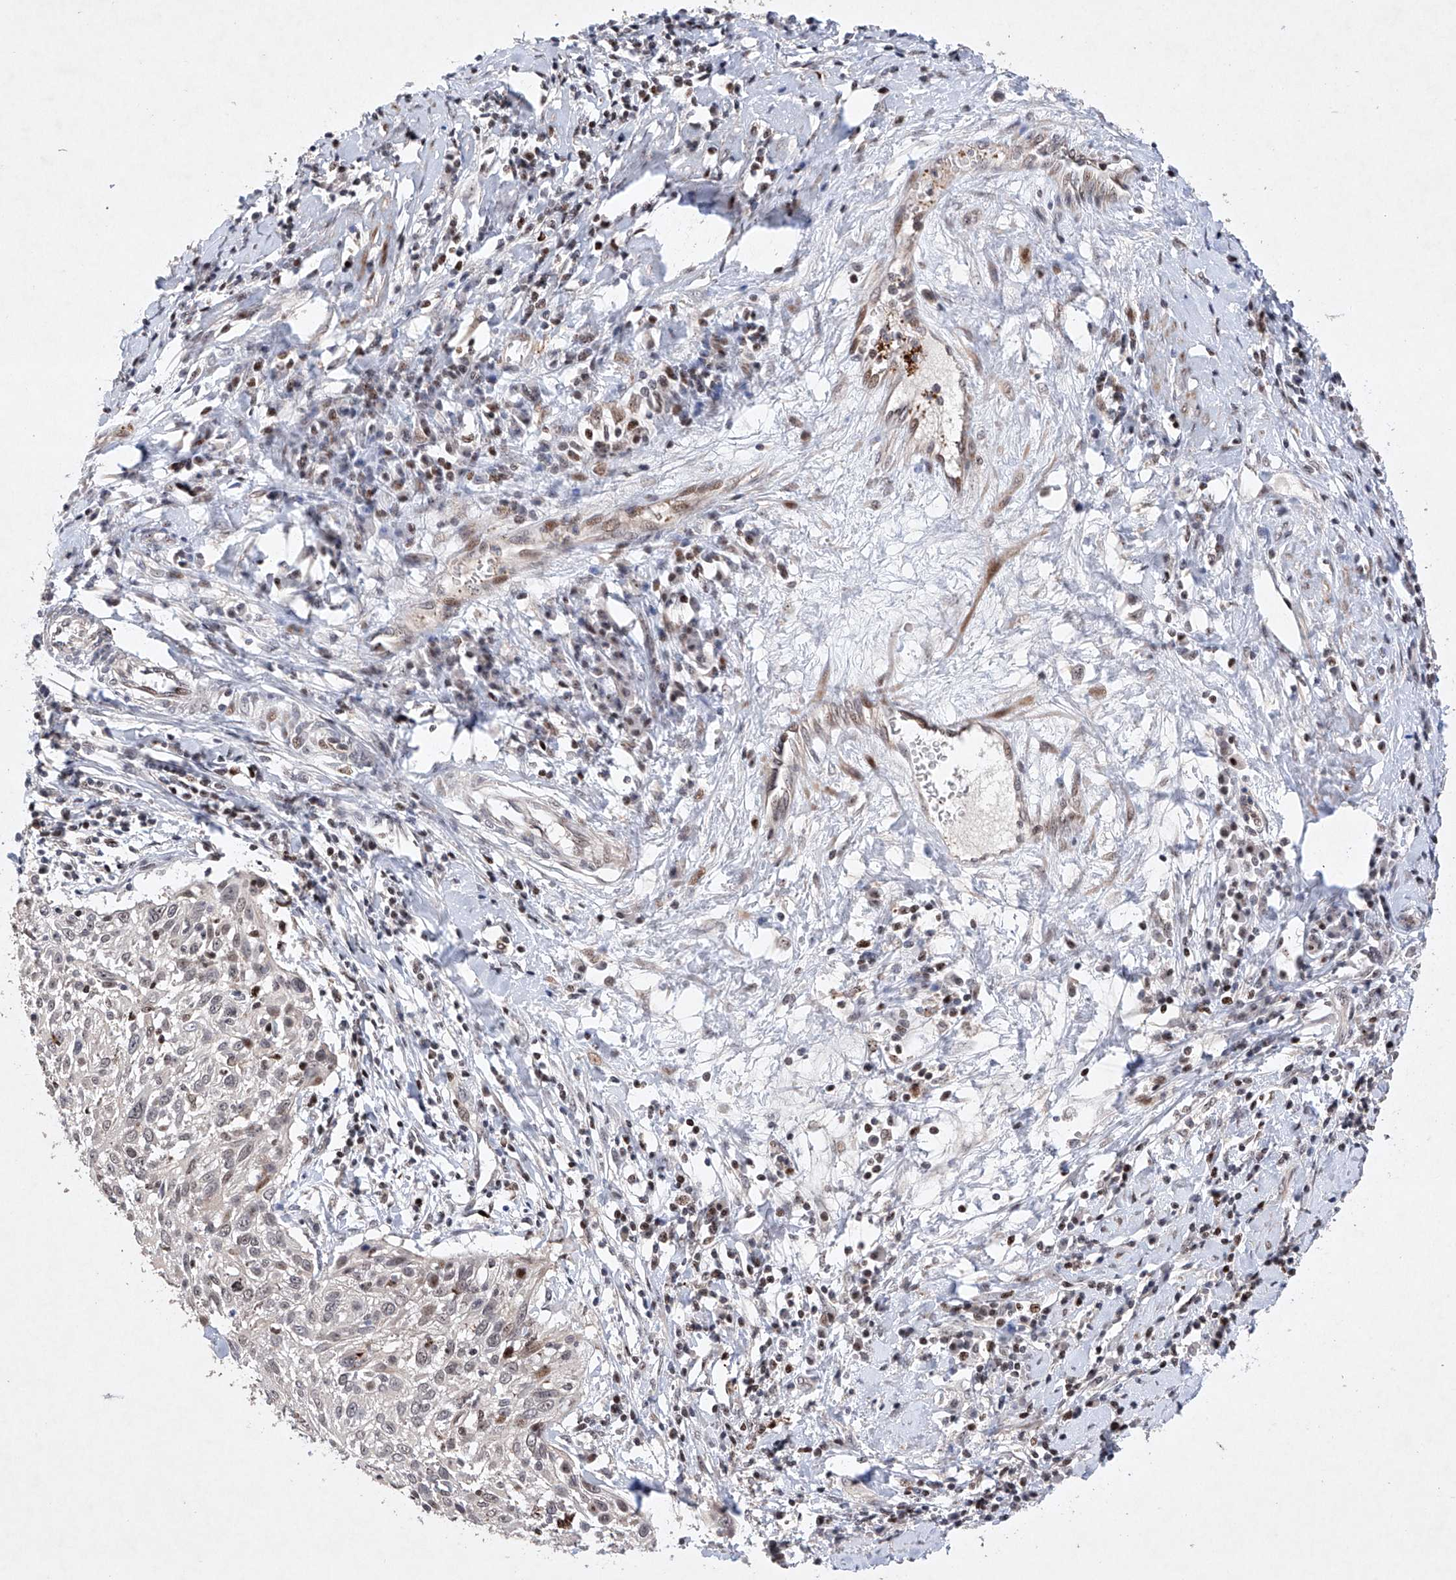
{"staining": {"intensity": "negative", "quantity": "none", "location": "none"}, "tissue": "cervical cancer", "cell_type": "Tumor cells", "image_type": "cancer", "snomed": [{"axis": "morphology", "description": "Squamous cell carcinoma, NOS"}, {"axis": "topography", "description": "Cervix"}], "caption": "This is a photomicrograph of IHC staining of cervical squamous cell carcinoma, which shows no expression in tumor cells.", "gene": "AFG1L", "patient": {"sex": "female", "age": 51}}